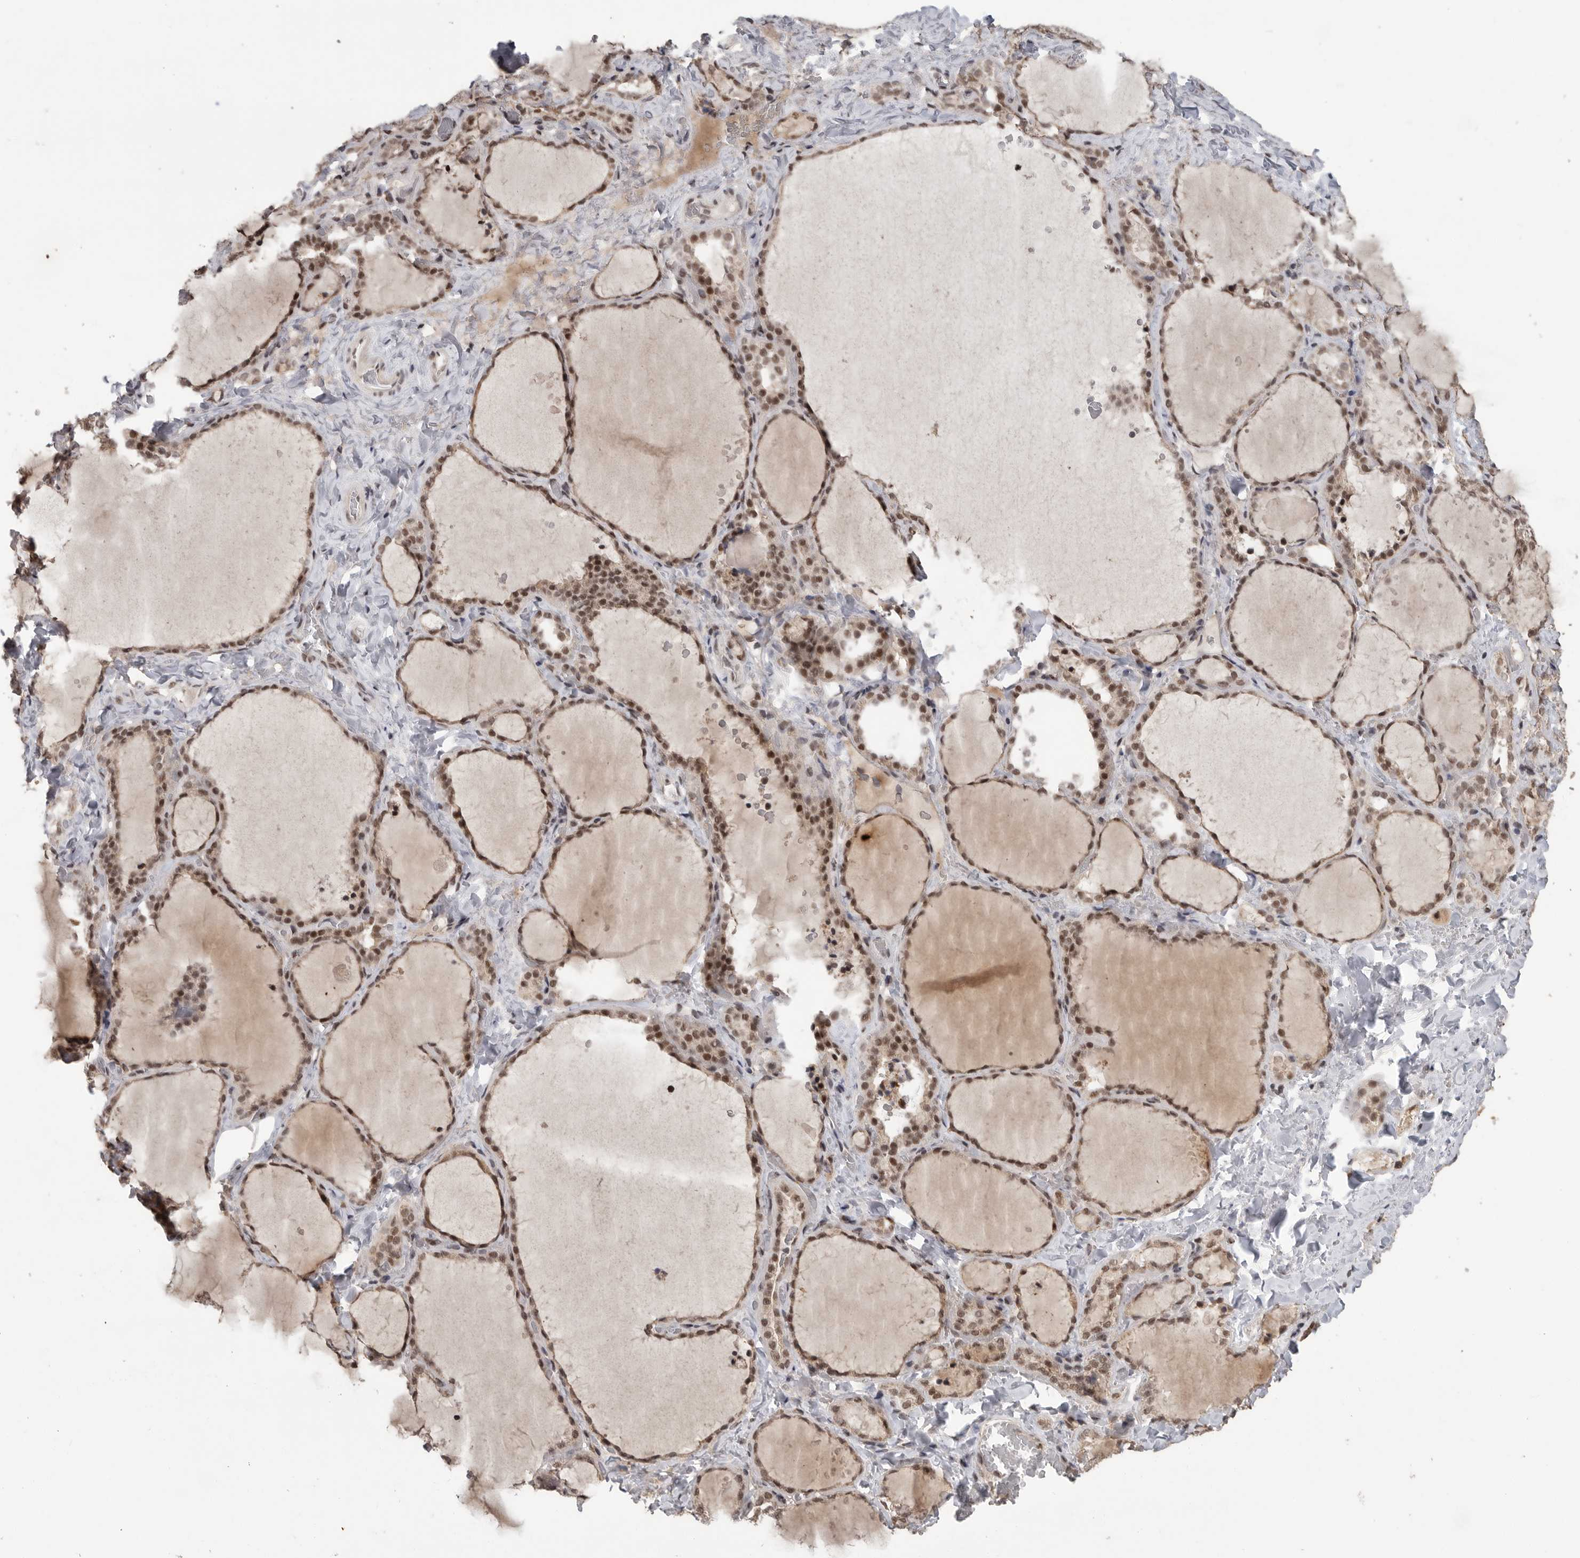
{"staining": {"intensity": "moderate", "quantity": ">75%", "location": "nuclear"}, "tissue": "thyroid gland", "cell_type": "Glandular cells", "image_type": "normal", "snomed": [{"axis": "morphology", "description": "Normal tissue, NOS"}, {"axis": "topography", "description": "Thyroid gland"}], "caption": "A histopathology image showing moderate nuclear positivity in about >75% of glandular cells in normal thyroid gland, as visualized by brown immunohistochemical staining.", "gene": "PPP1R10", "patient": {"sex": "female", "age": 22}}